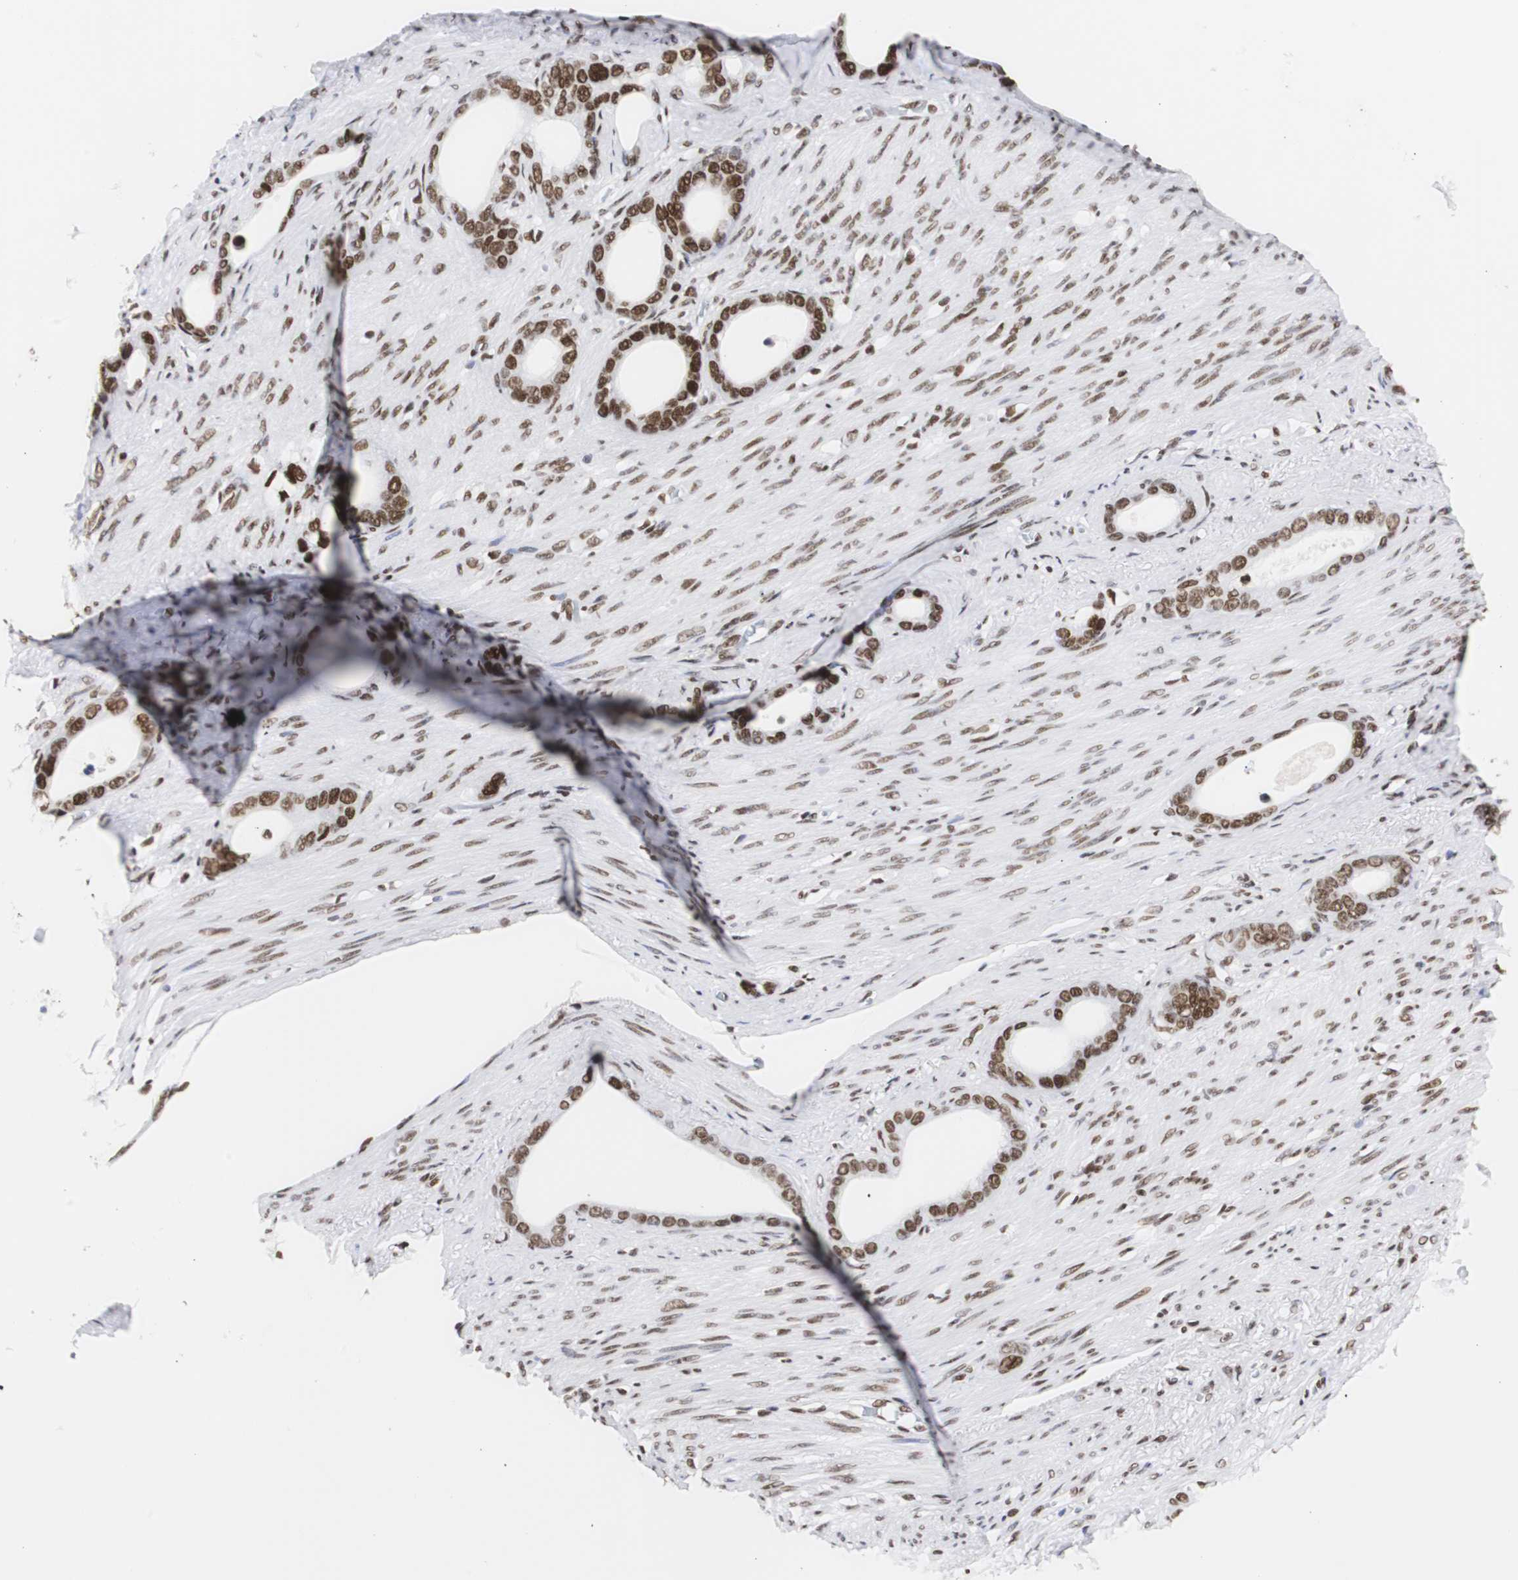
{"staining": {"intensity": "strong", "quantity": ">75%", "location": "nuclear"}, "tissue": "stomach cancer", "cell_type": "Tumor cells", "image_type": "cancer", "snomed": [{"axis": "morphology", "description": "Adenocarcinoma, NOS"}, {"axis": "topography", "description": "Stomach"}], "caption": "Immunohistochemical staining of stomach adenocarcinoma displays strong nuclear protein staining in about >75% of tumor cells.", "gene": "HNRNPH2", "patient": {"sex": "female", "age": 75}}